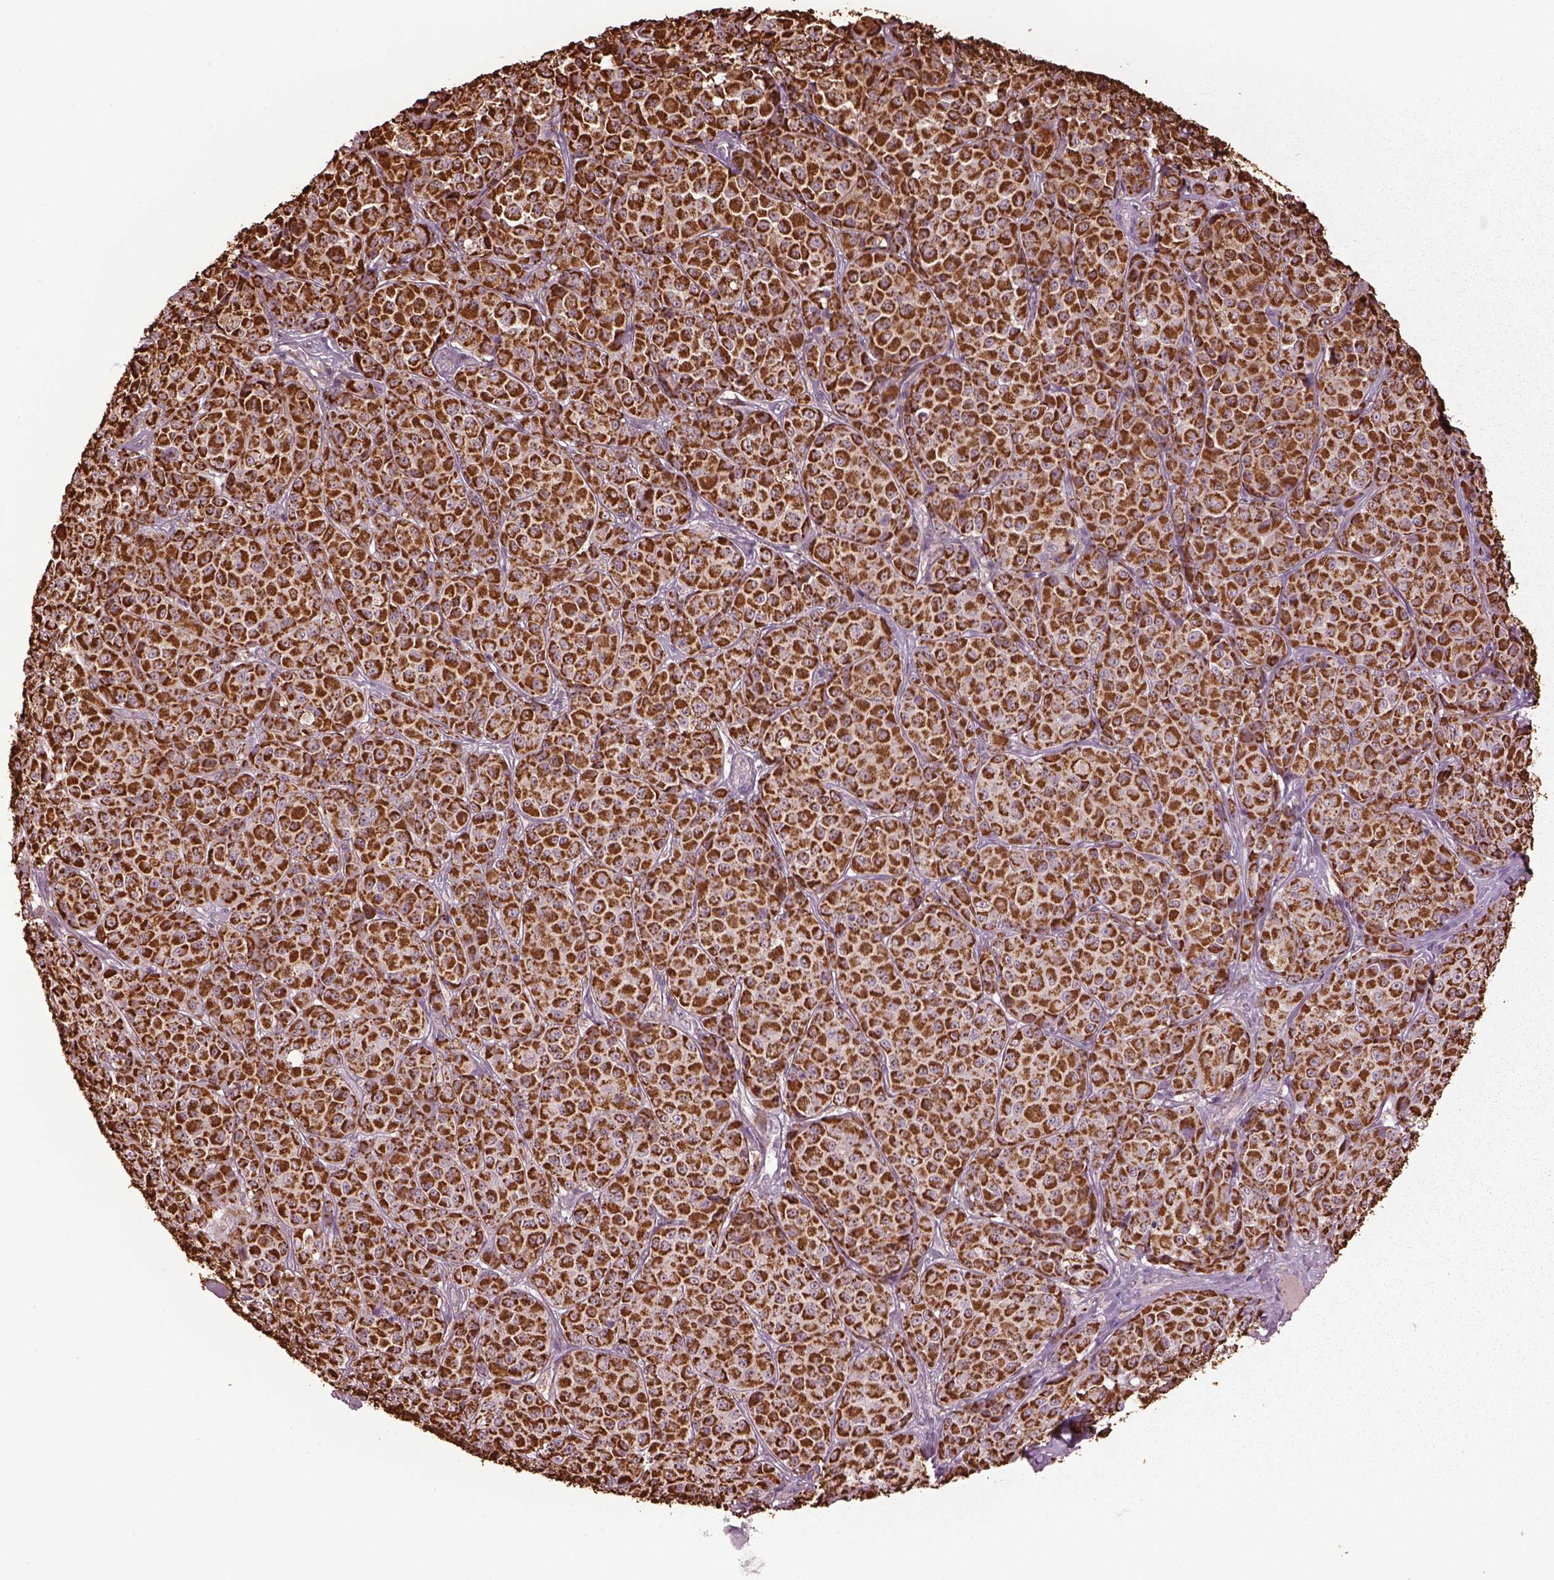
{"staining": {"intensity": "strong", "quantity": ">75%", "location": "cytoplasmic/membranous"}, "tissue": "melanoma", "cell_type": "Tumor cells", "image_type": "cancer", "snomed": [{"axis": "morphology", "description": "Malignant melanoma, NOS"}, {"axis": "topography", "description": "Skin"}], "caption": "This photomicrograph displays melanoma stained with immunohistochemistry to label a protein in brown. The cytoplasmic/membranous of tumor cells show strong positivity for the protein. Nuclei are counter-stained blue.", "gene": "TMEM254", "patient": {"sex": "male", "age": 89}}